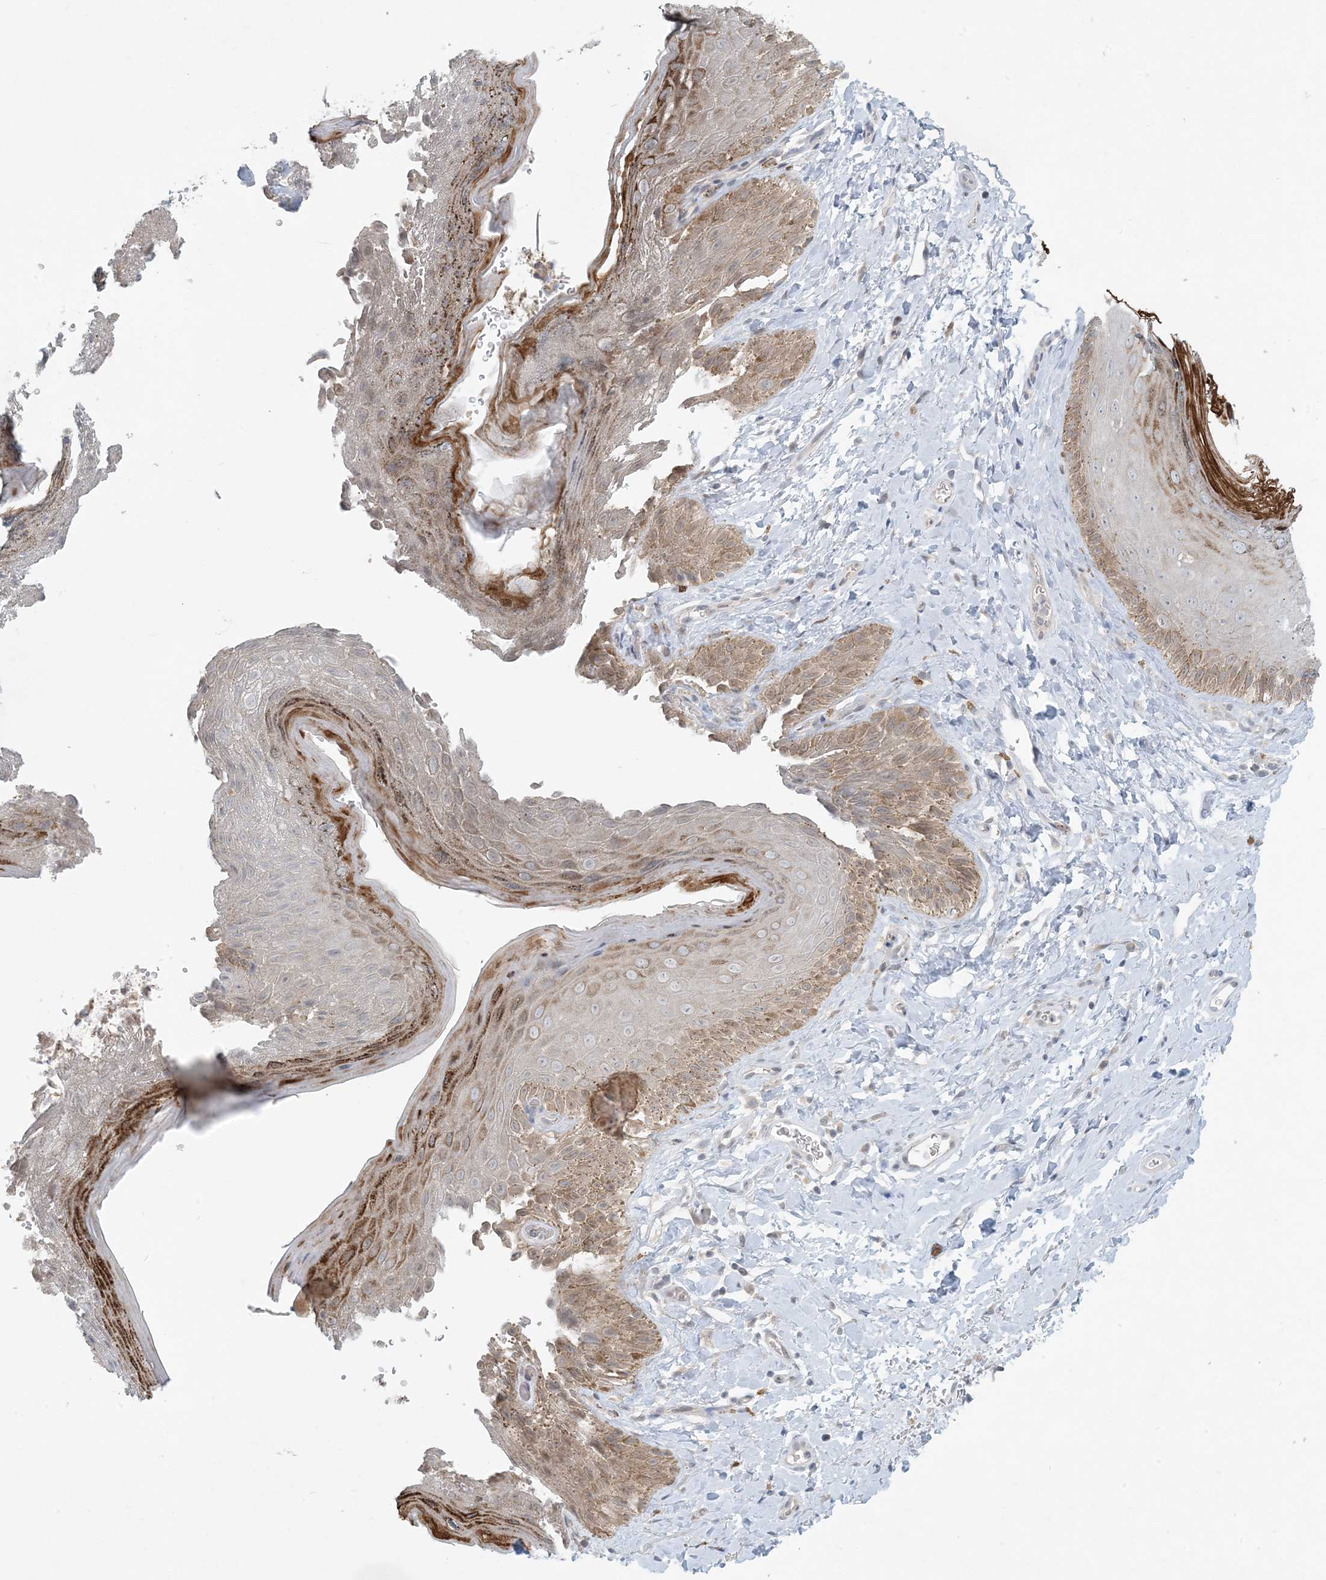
{"staining": {"intensity": "strong", "quantity": "<25%", "location": "cytoplasmic/membranous"}, "tissue": "skin", "cell_type": "Epidermal cells", "image_type": "normal", "snomed": [{"axis": "morphology", "description": "Normal tissue, NOS"}, {"axis": "topography", "description": "Anal"}], "caption": "A brown stain highlights strong cytoplasmic/membranous expression of a protein in epidermal cells of normal skin. The staining is performed using DAB (3,3'-diaminobenzidine) brown chromogen to label protein expression. The nuclei are counter-stained blue using hematoxylin.", "gene": "OBI1", "patient": {"sex": "male", "age": 44}}